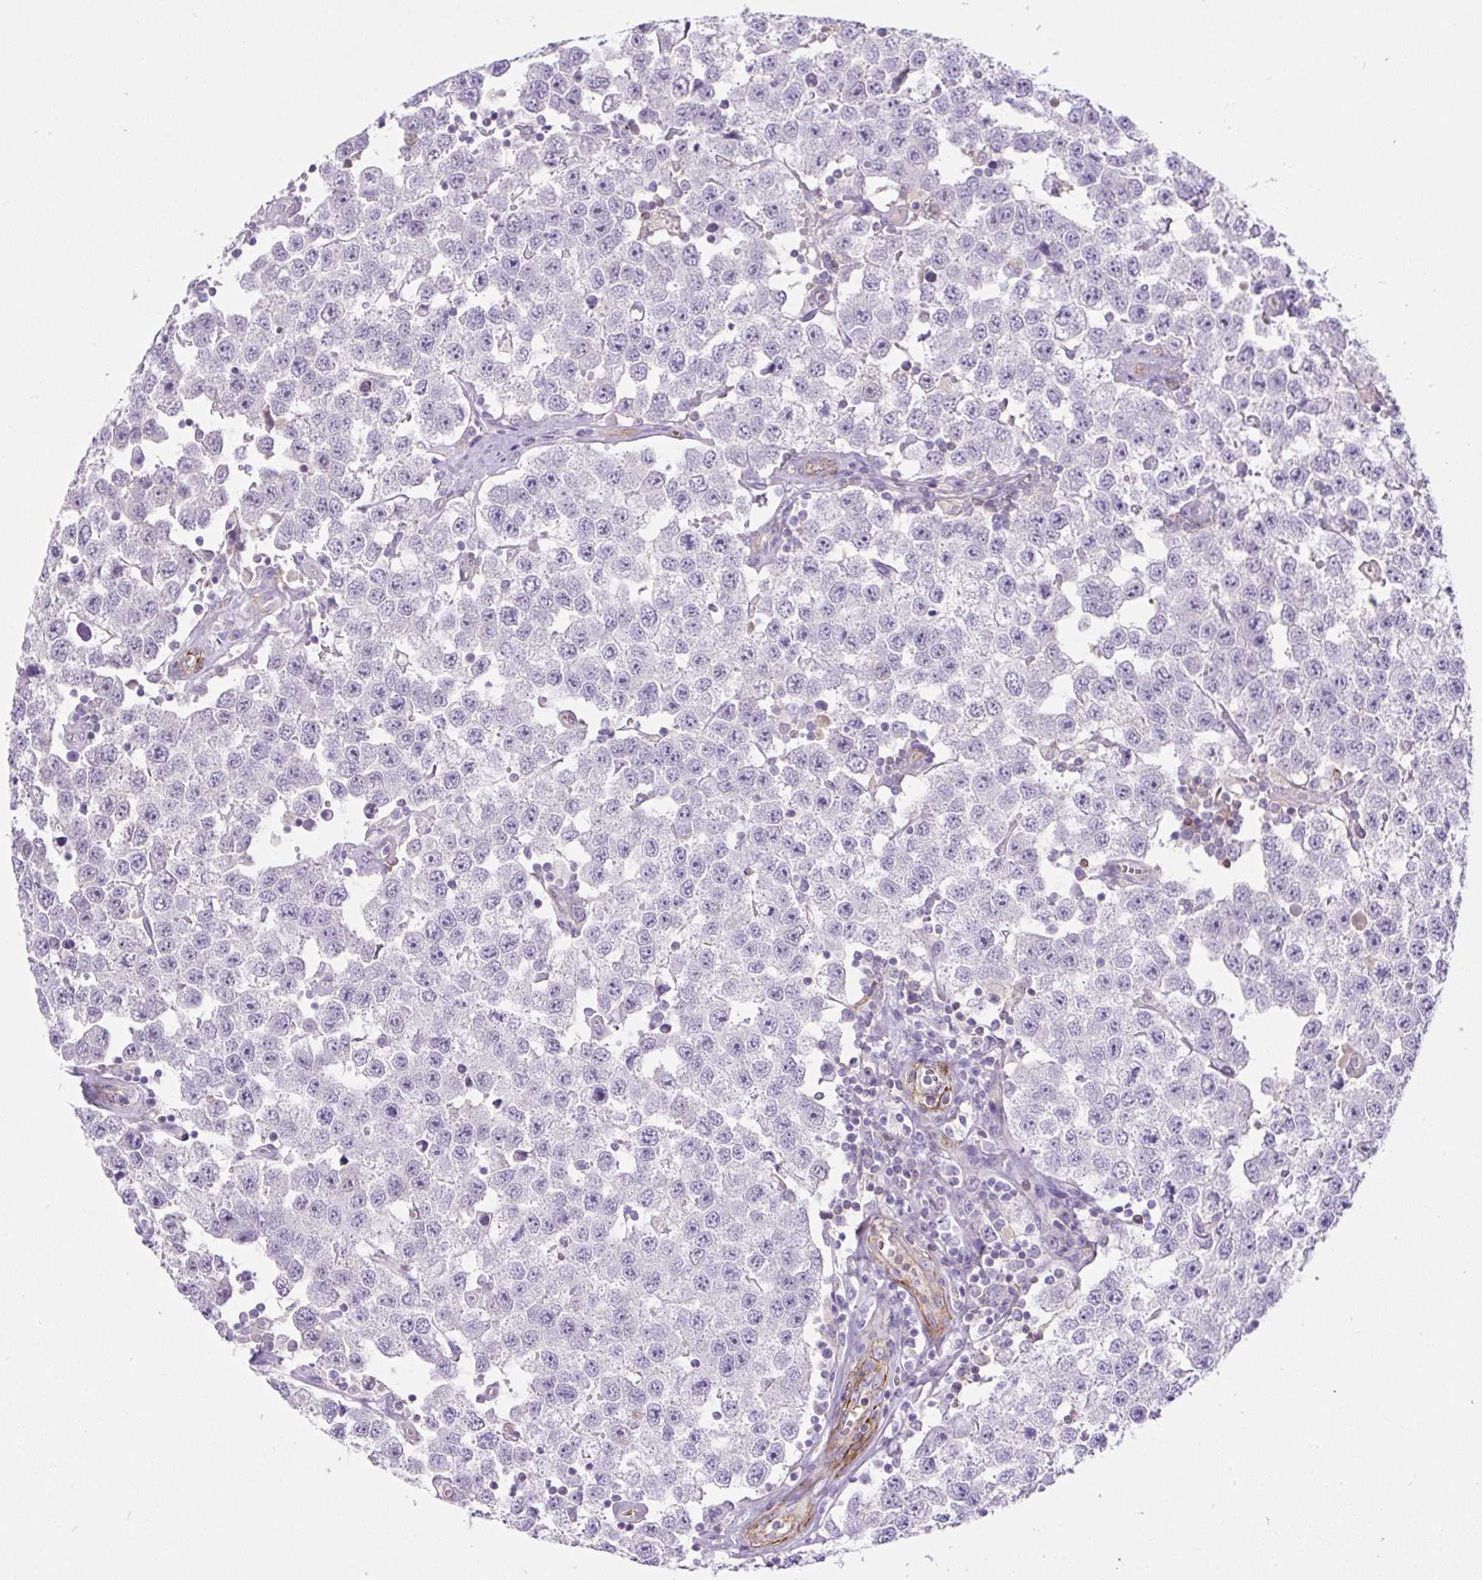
{"staining": {"intensity": "negative", "quantity": "none", "location": "none"}, "tissue": "testis cancer", "cell_type": "Tumor cells", "image_type": "cancer", "snomed": [{"axis": "morphology", "description": "Seminoma, NOS"}, {"axis": "topography", "description": "Testis"}], "caption": "DAB (3,3'-diaminobenzidine) immunohistochemical staining of testis seminoma exhibits no significant positivity in tumor cells.", "gene": "B3GALT5", "patient": {"sex": "male", "age": 34}}